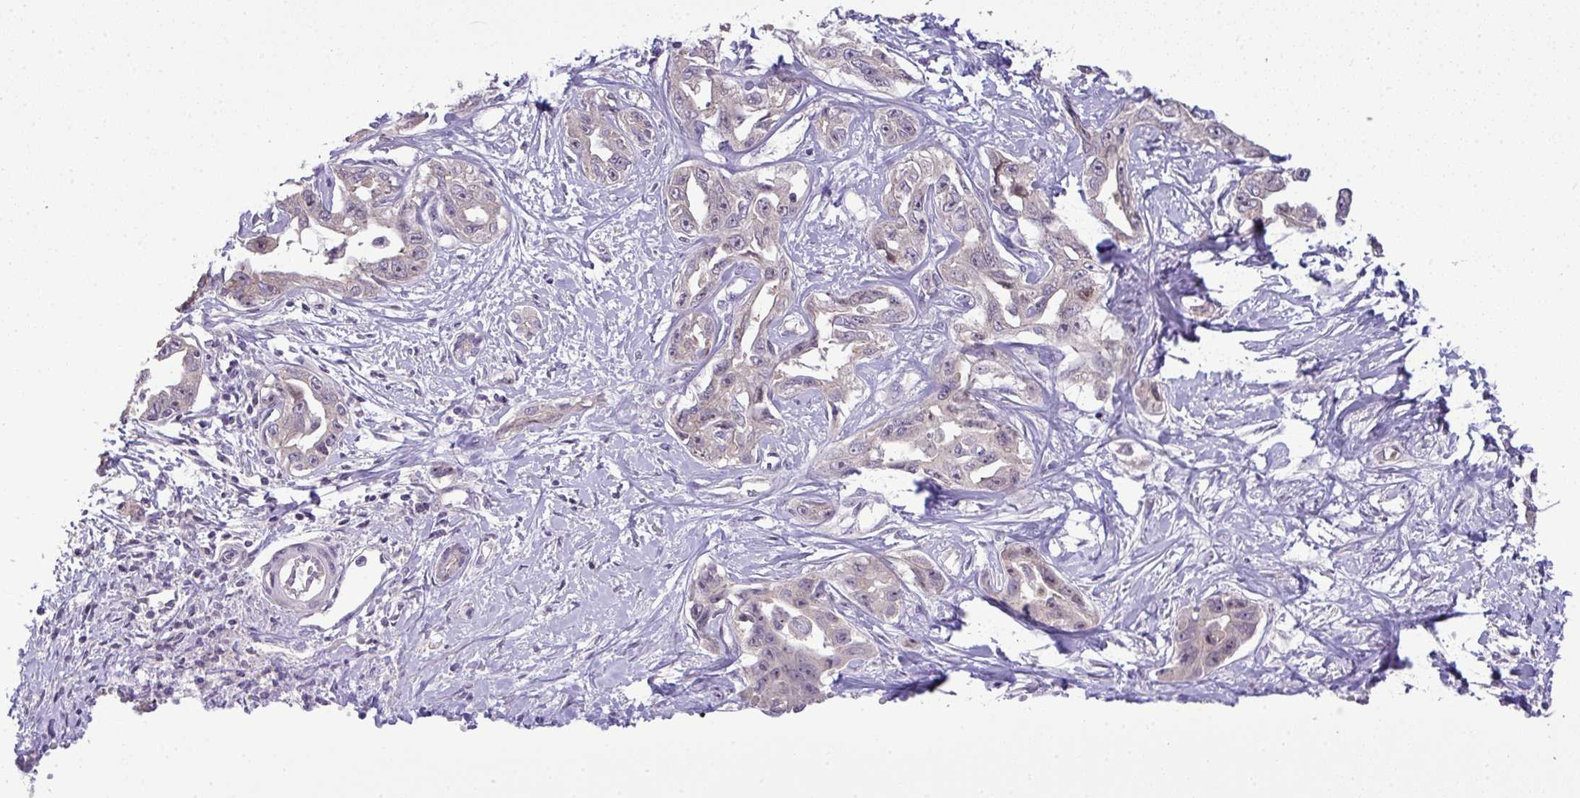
{"staining": {"intensity": "negative", "quantity": "none", "location": "none"}, "tissue": "liver cancer", "cell_type": "Tumor cells", "image_type": "cancer", "snomed": [{"axis": "morphology", "description": "Cholangiocarcinoma"}, {"axis": "topography", "description": "Liver"}], "caption": "There is no significant staining in tumor cells of liver cancer (cholangiocarcinoma).", "gene": "NT5C1A", "patient": {"sex": "male", "age": 59}}